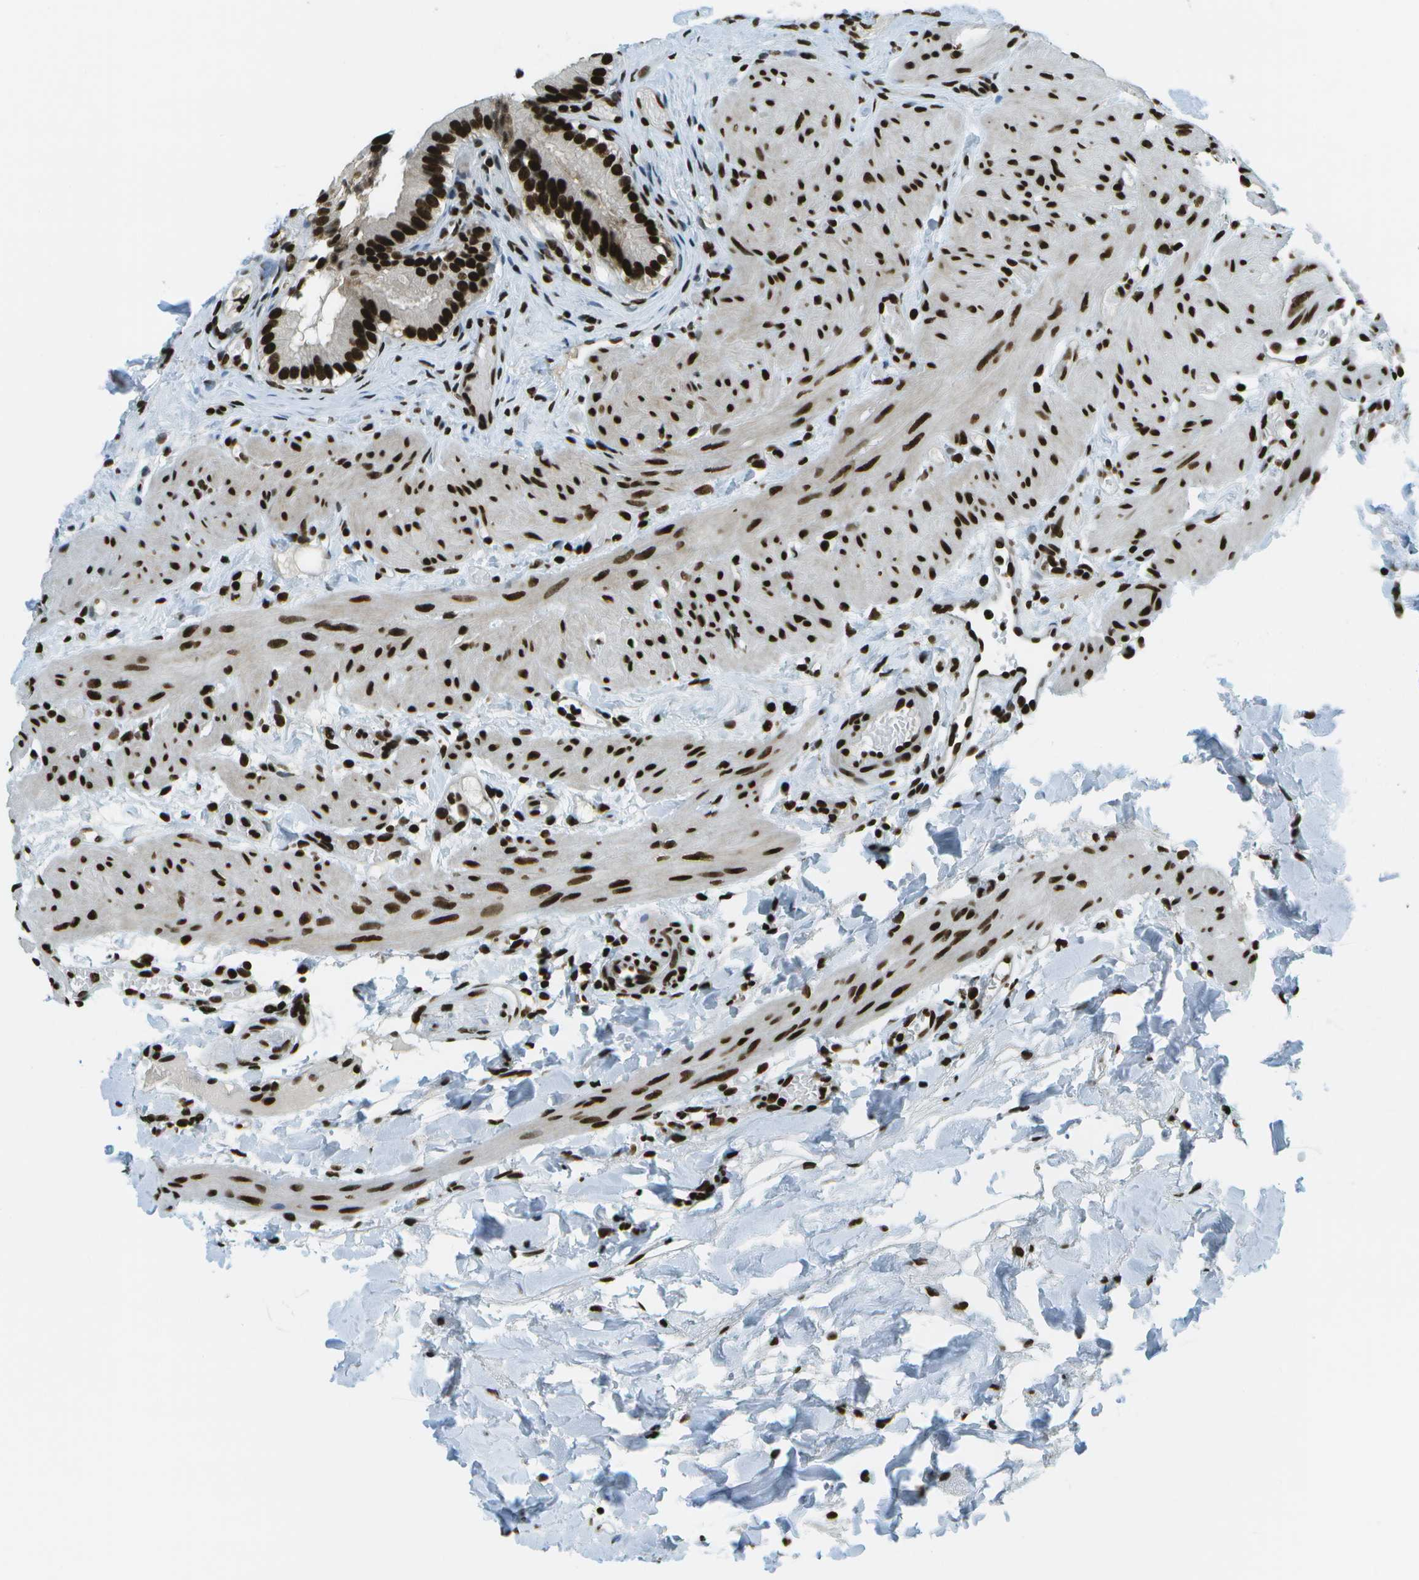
{"staining": {"intensity": "strong", "quantity": ">75%", "location": "nuclear"}, "tissue": "gallbladder", "cell_type": "Glandular cells", "image_type": "normal", "snomed": [{"axis": "morphology", "description": "Normal tissue, NOS"}, {"axis": "topography", "description": "Gallbladder"}], "caption": "IHC staining of benign gallbladder, which displays high levels of strong nuclear staining in approximately >75% of glandular cells indicating strong nuclear protein expression. The staining was performed using DAB (brown) for protein detection and nuclei were counterstained in hematoxylin (blue).", "gene": "GLYR1", "patient": {"sex": "female", "age": 26}}